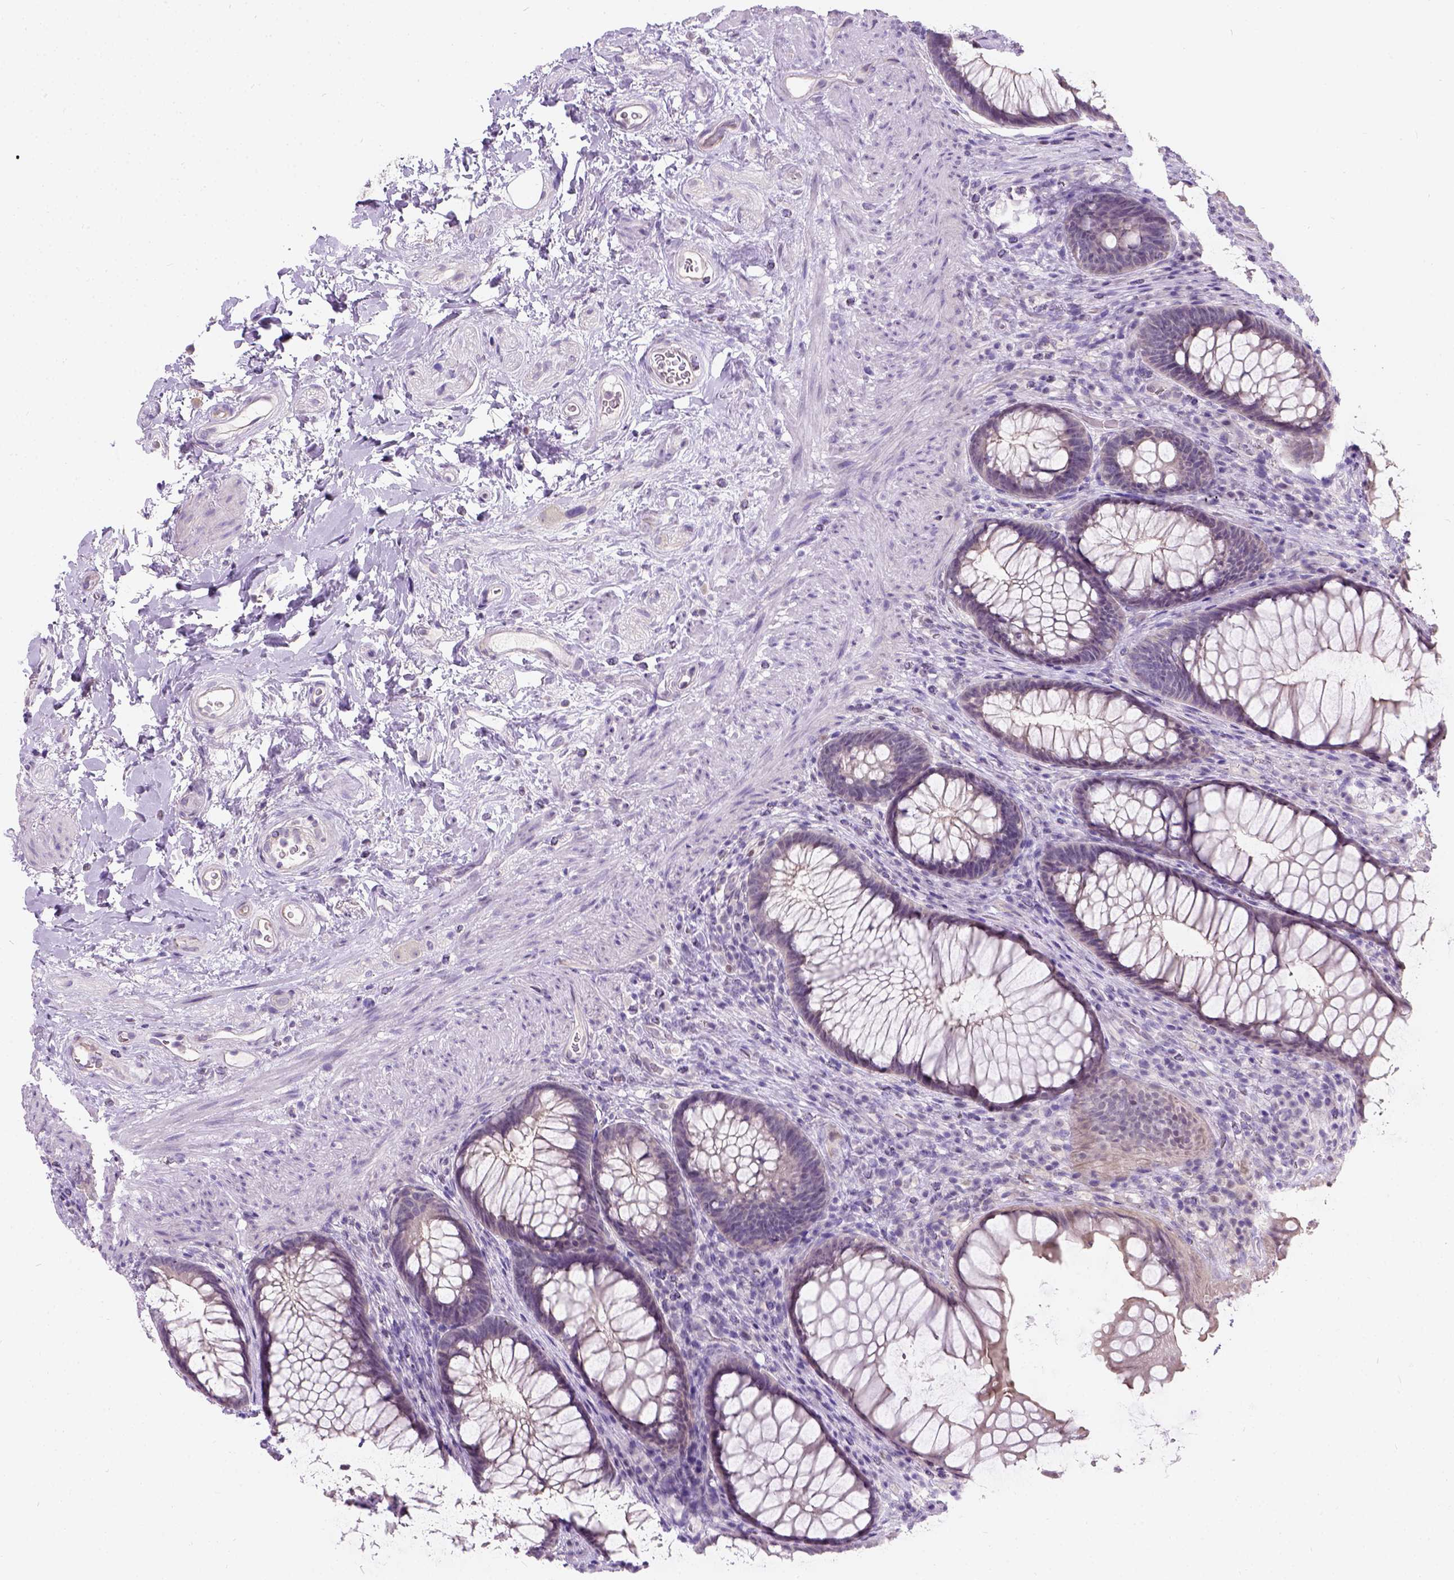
{"staining": {"intensity": "negative", "quantity": "none", "location": "none"}, "tissue": "rectum", "cell_type": "Glandular cells", "image_type": "normal", "snomed": [{"axis": "morphology", "description": "Normal tissue, NOS"}, {"axis": "topography", "description": "Smooth muscle"}, {"axis": "topography", "description": "Rectum"}], "caption": "Protein analysis of benign rectum exhibits no significant expression in glandular cells. The staining is performed using DAB brown chromogen with nuclei counter-stained in using hematoxylin.", "gene": "C20orf144", "patient": {"sex": "male", "age": 53}}